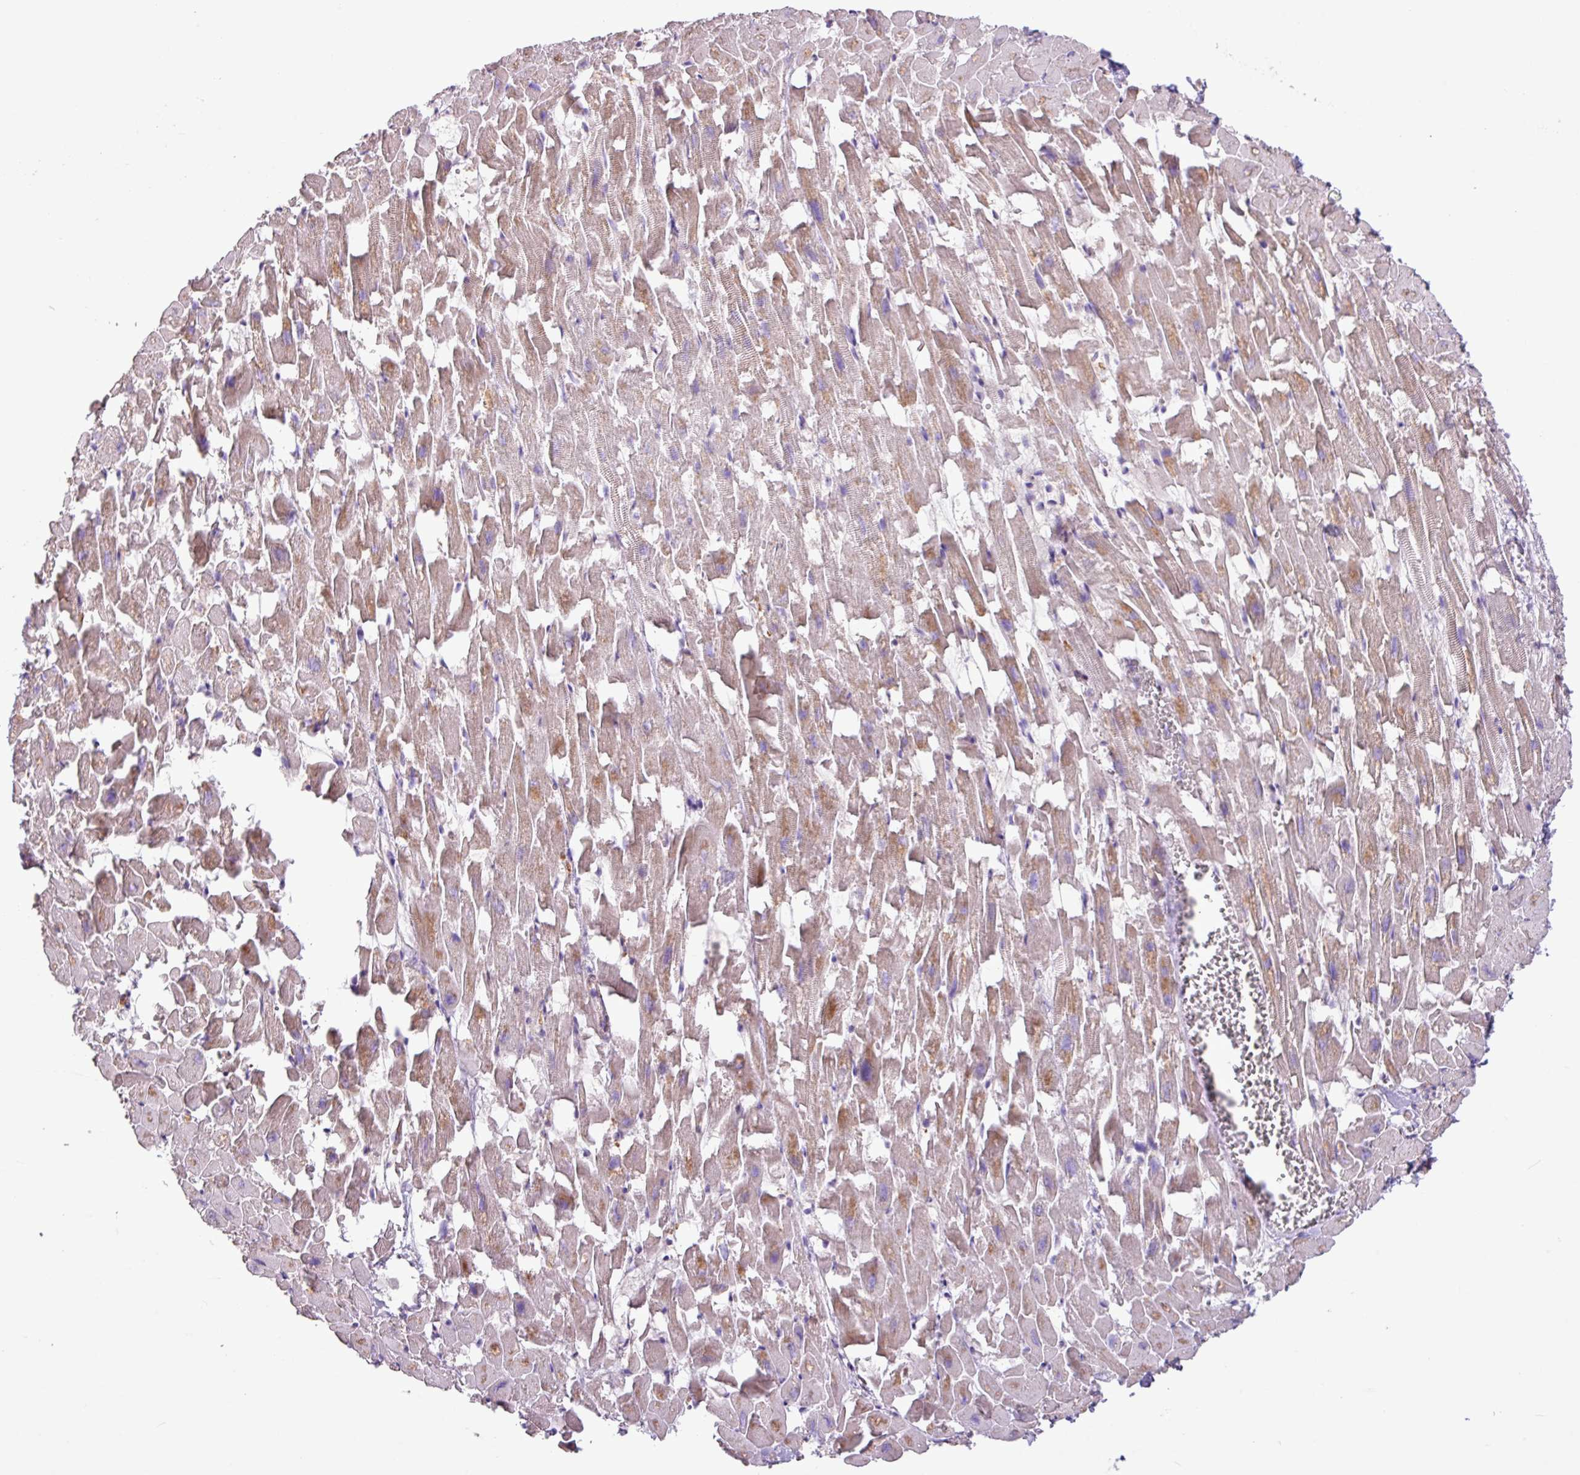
{"staining": {"intensity": "weak", "quantity": "25%-75%", "location": "cytoplasmic/membranous"}, "tissue": "heart muscle", "cell_type": "Cardiomyocytes", "image_type": "normal", "snomed": [{"axis": "morphology", "description": "Normal tissue, NOS"}, {"axis": "topography", "description": "Heart"}], "caption": "Weak cytoplasmic/membranous positivity for a protein is present in about 25%-75% of cardiomyocytes of unremarkable heart muscle using IHC.", "gene": "ARHGEF25", "patient": {"sex": "female", "age": 64}}